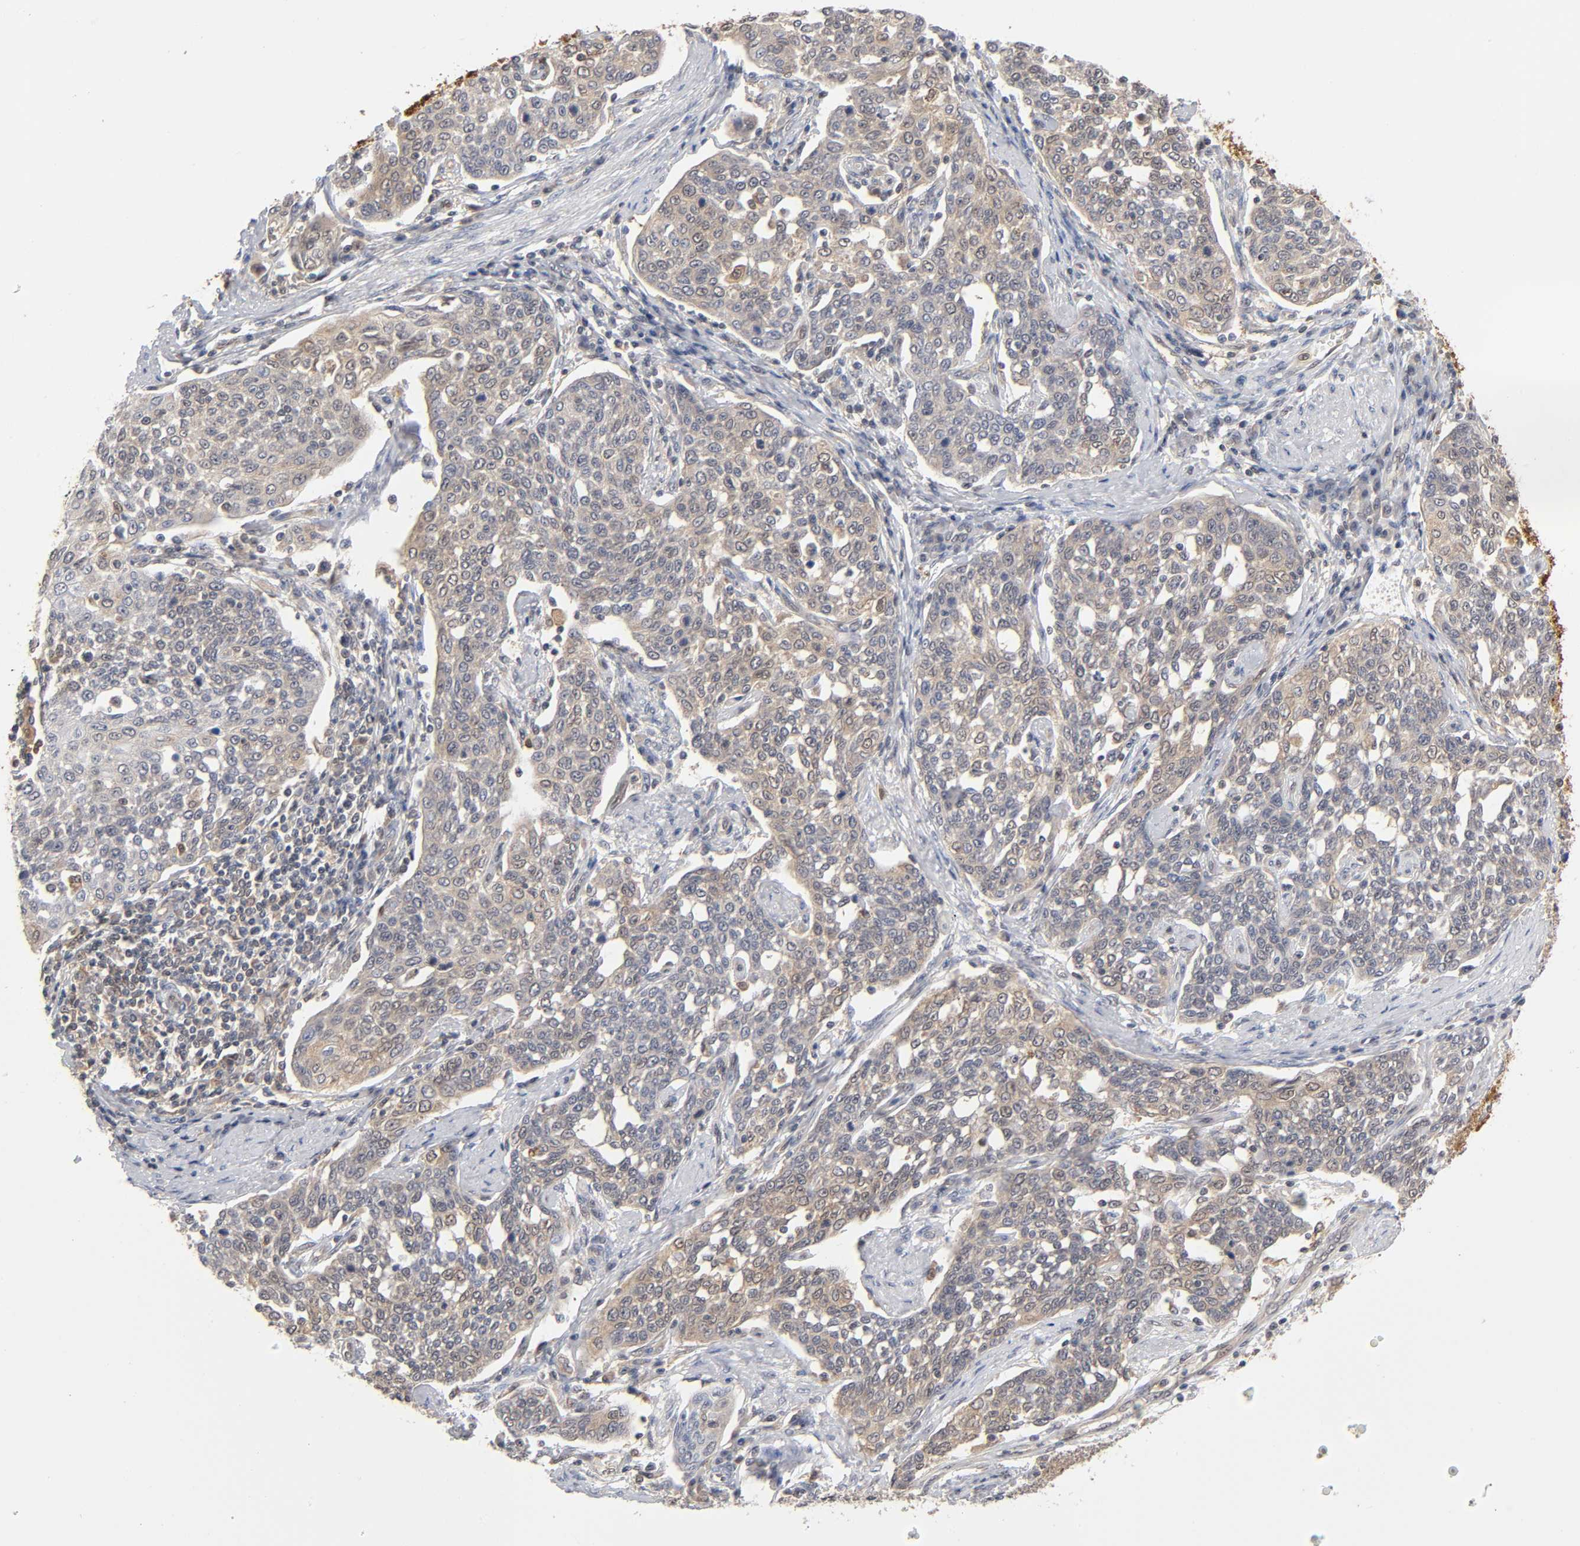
{"staining": {"intensity": "moderate", "quantity": "25%-75%", "location": "cytoplasmic/membranous"}, "tissue": "cervical cancer", "cell_type": "Tumor cells", "image_type": "cancer", "snomed": [{"axis": "morphology", "description": "Squamous cell carcinoma, NOS"}, {"axis": "topography", "description": "Cervix"}], "caption": "A high-resolution image shows immunohistochemistry (IHC) staining of cervical cancer, which demonstrates moderate cytoplasmic/membranous staining in approximately 25%-75% of tumor cells.", "gene": "DFFB", "patient": {"sex": "female", "age": 34}}